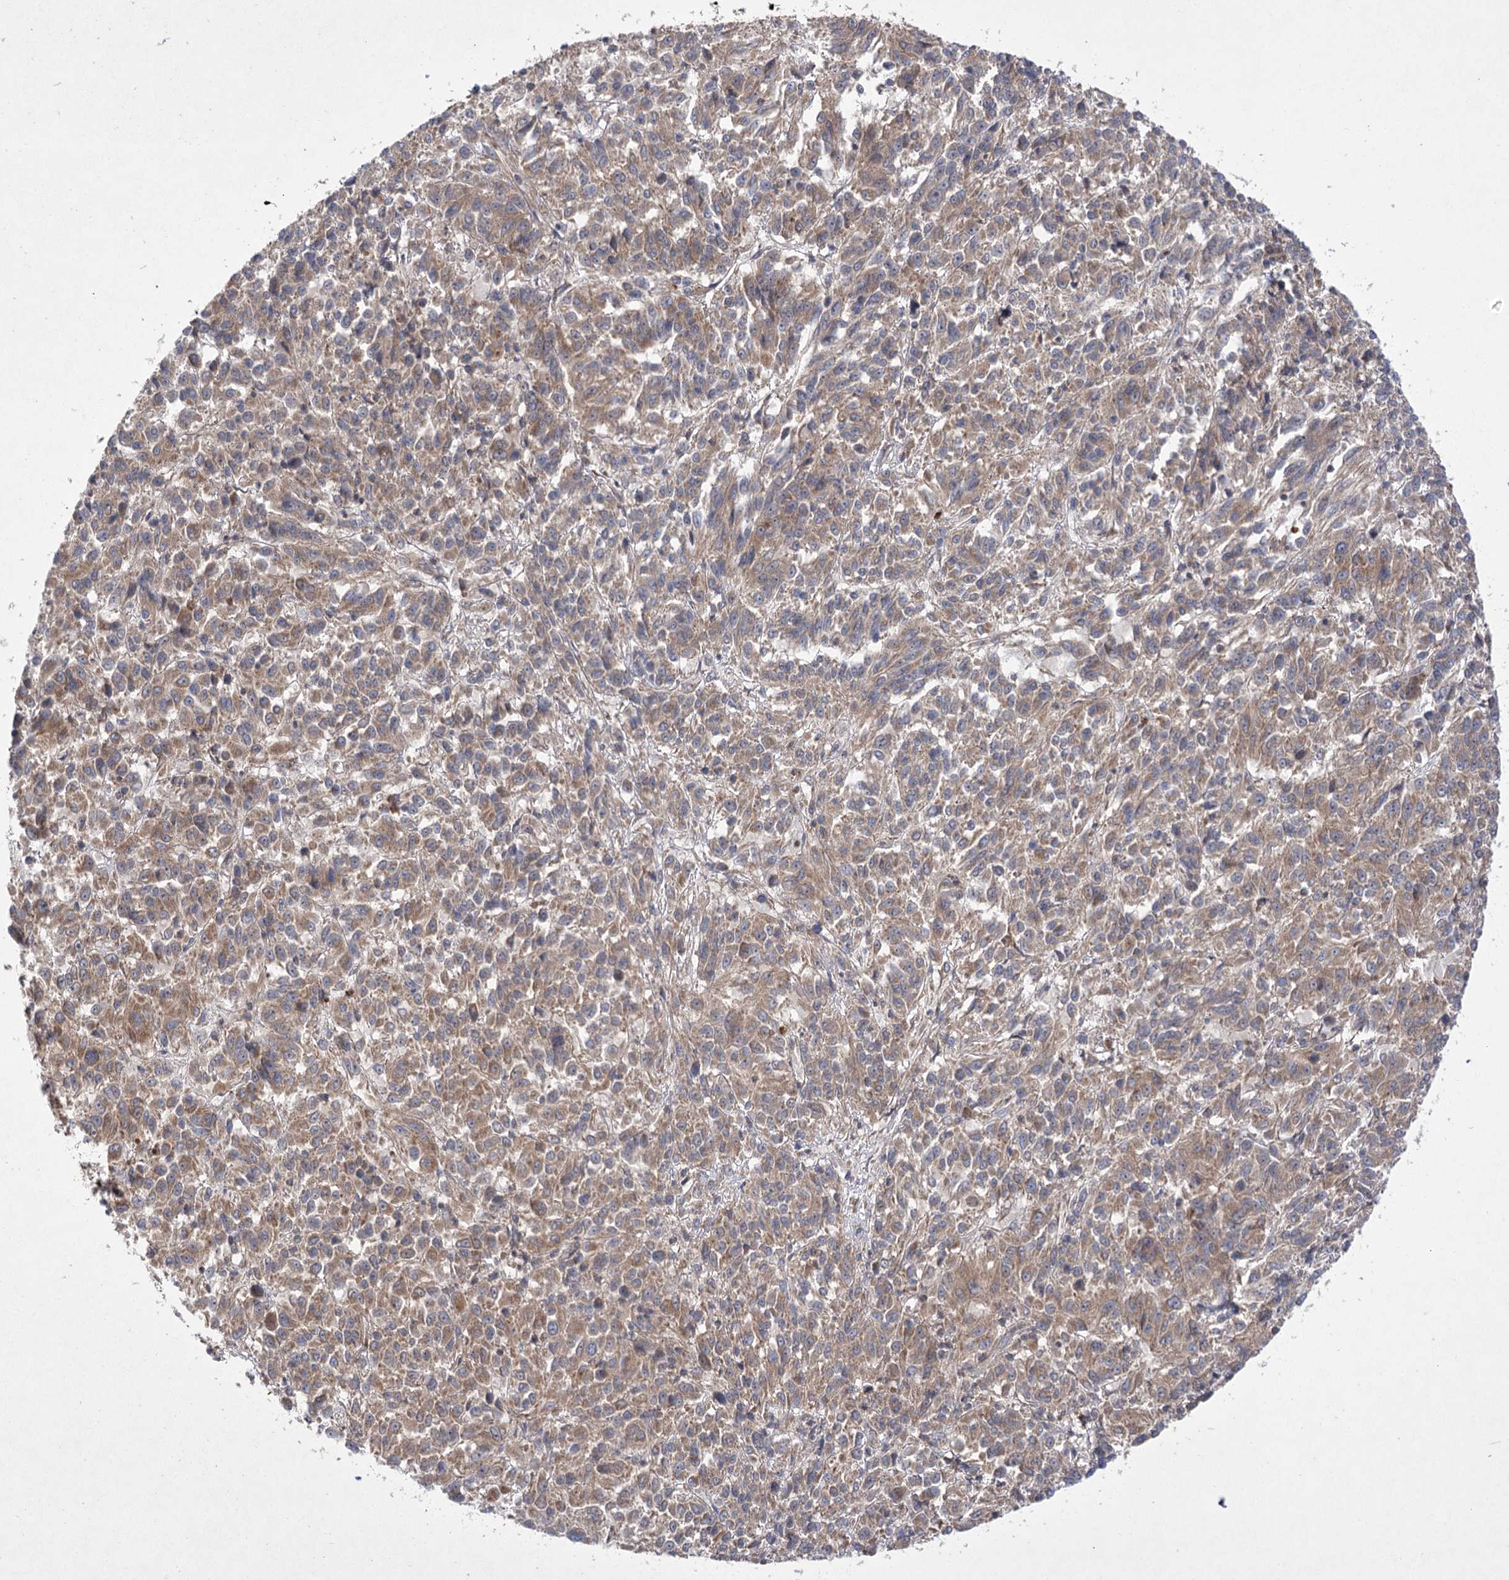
{"staining": {"intensity": "moderate", "quantity": ">75%", "location": "cytoplasmic/membranous"}, "tissue": "melanoma", "cell_type": "Tumor cells", "image_type": "cancer", "snomed": [{"axis": "morphology", "description": "Malignant melanoma, Metastatic site"}, {"axis": "topography", "description": "Lung"}], "caption": "A brown stain shows moderate cytoplasmic/membranous positivity of a protein in human melanoma tumor cells.", "gene": "BCR", "patient": {"sex": "male", "age": 64}}